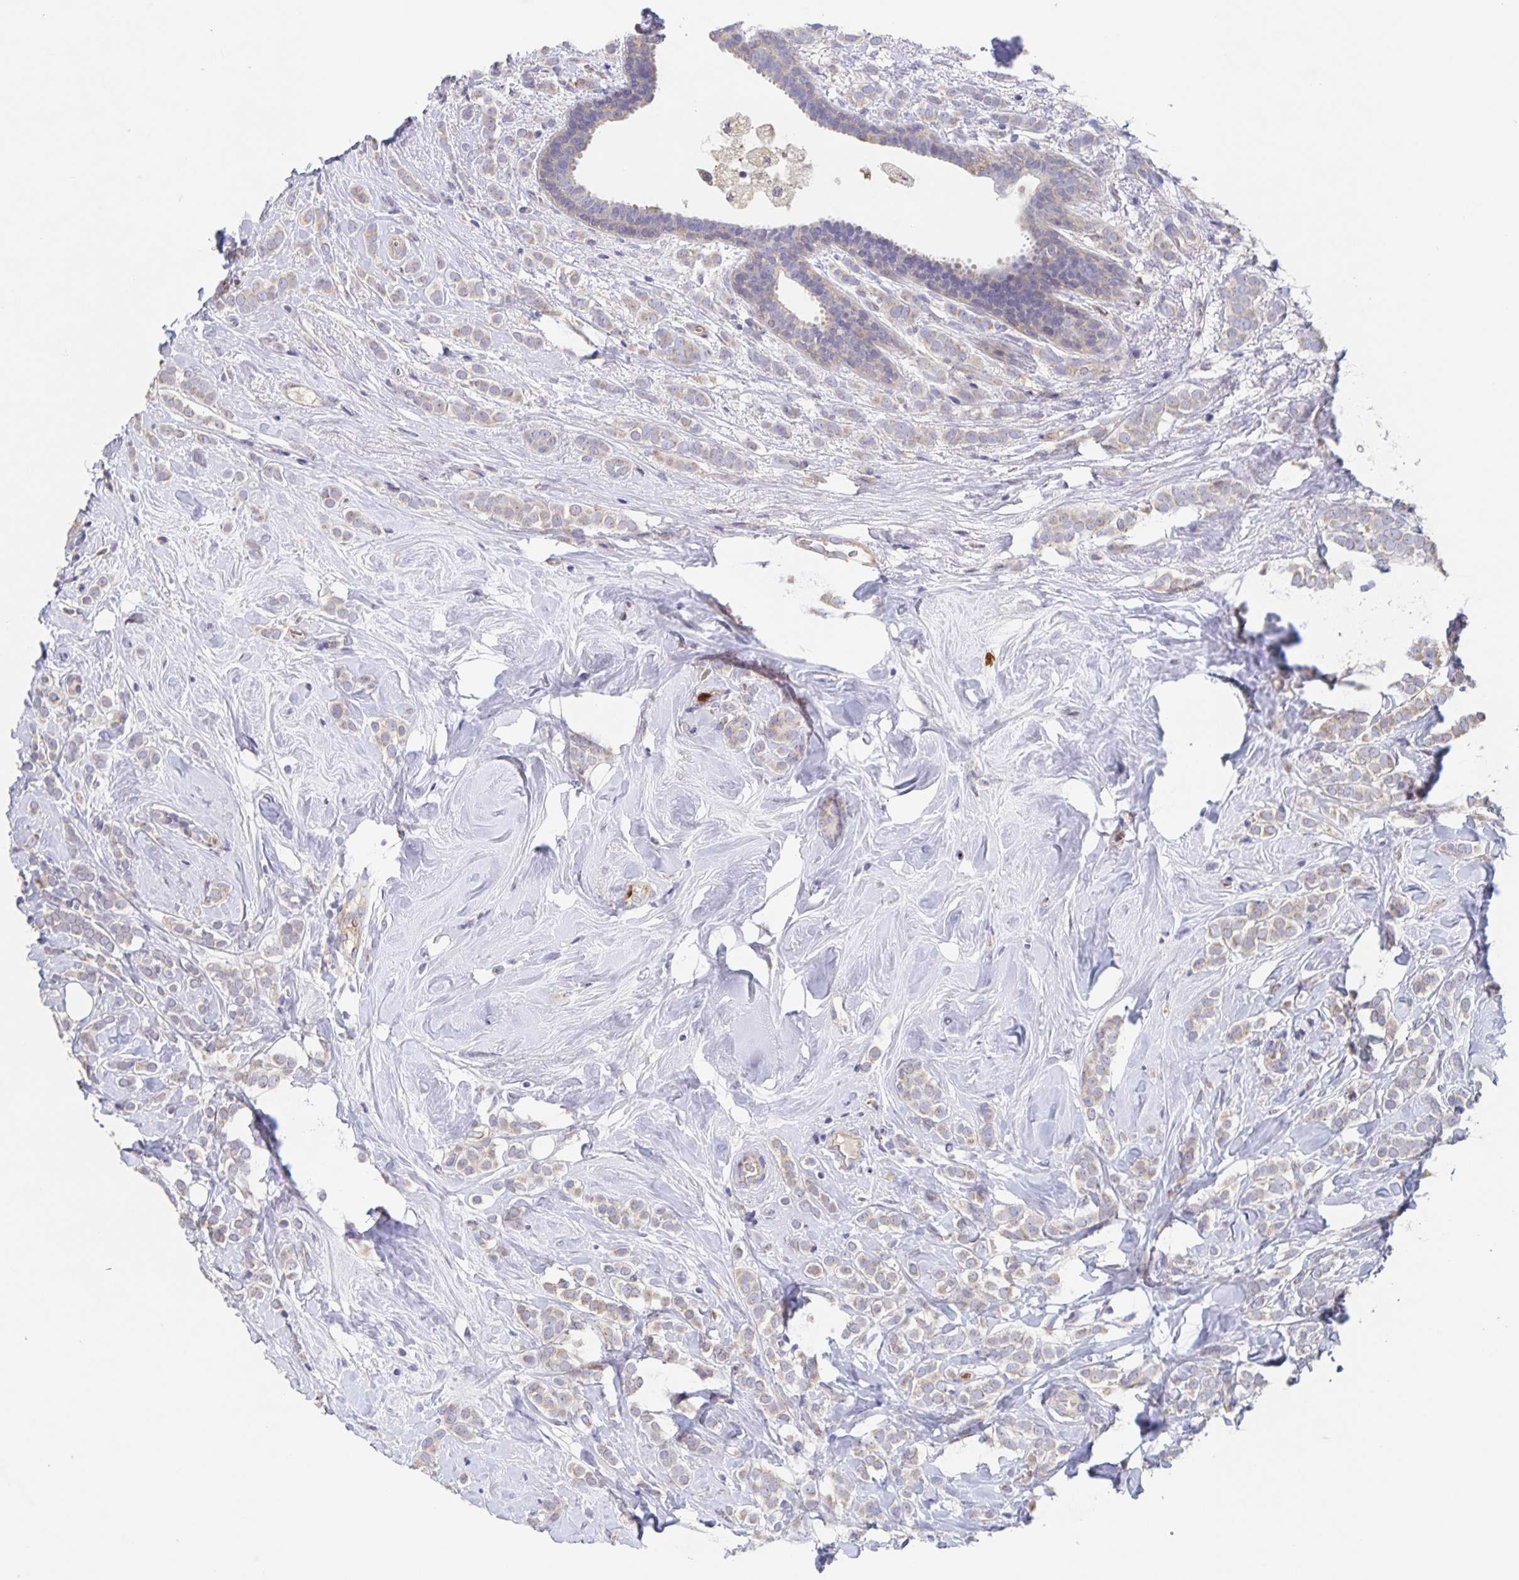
{"staining": {"intensity": "weak", "quantity": "25%-75%", "location": "cytoplasmic/membranous"}, "tissue": "breast cancer", "cell_type": "Tumor cells", "image_type": "cancer", "snomed": [{"axis": "morphology", "description": "Lobular carcinoma"}, {"axis": "topography", "description": "Breast"}], "caption": "About 25%-75% of tumor cells in human lobular carcinoma (breast) show weak cytoplasmic/membranous protein staining as visualized by brown immunohistochemical staining.", "gene": "CDC42BPG", "patient": {"sex": "female", "age": 49}}